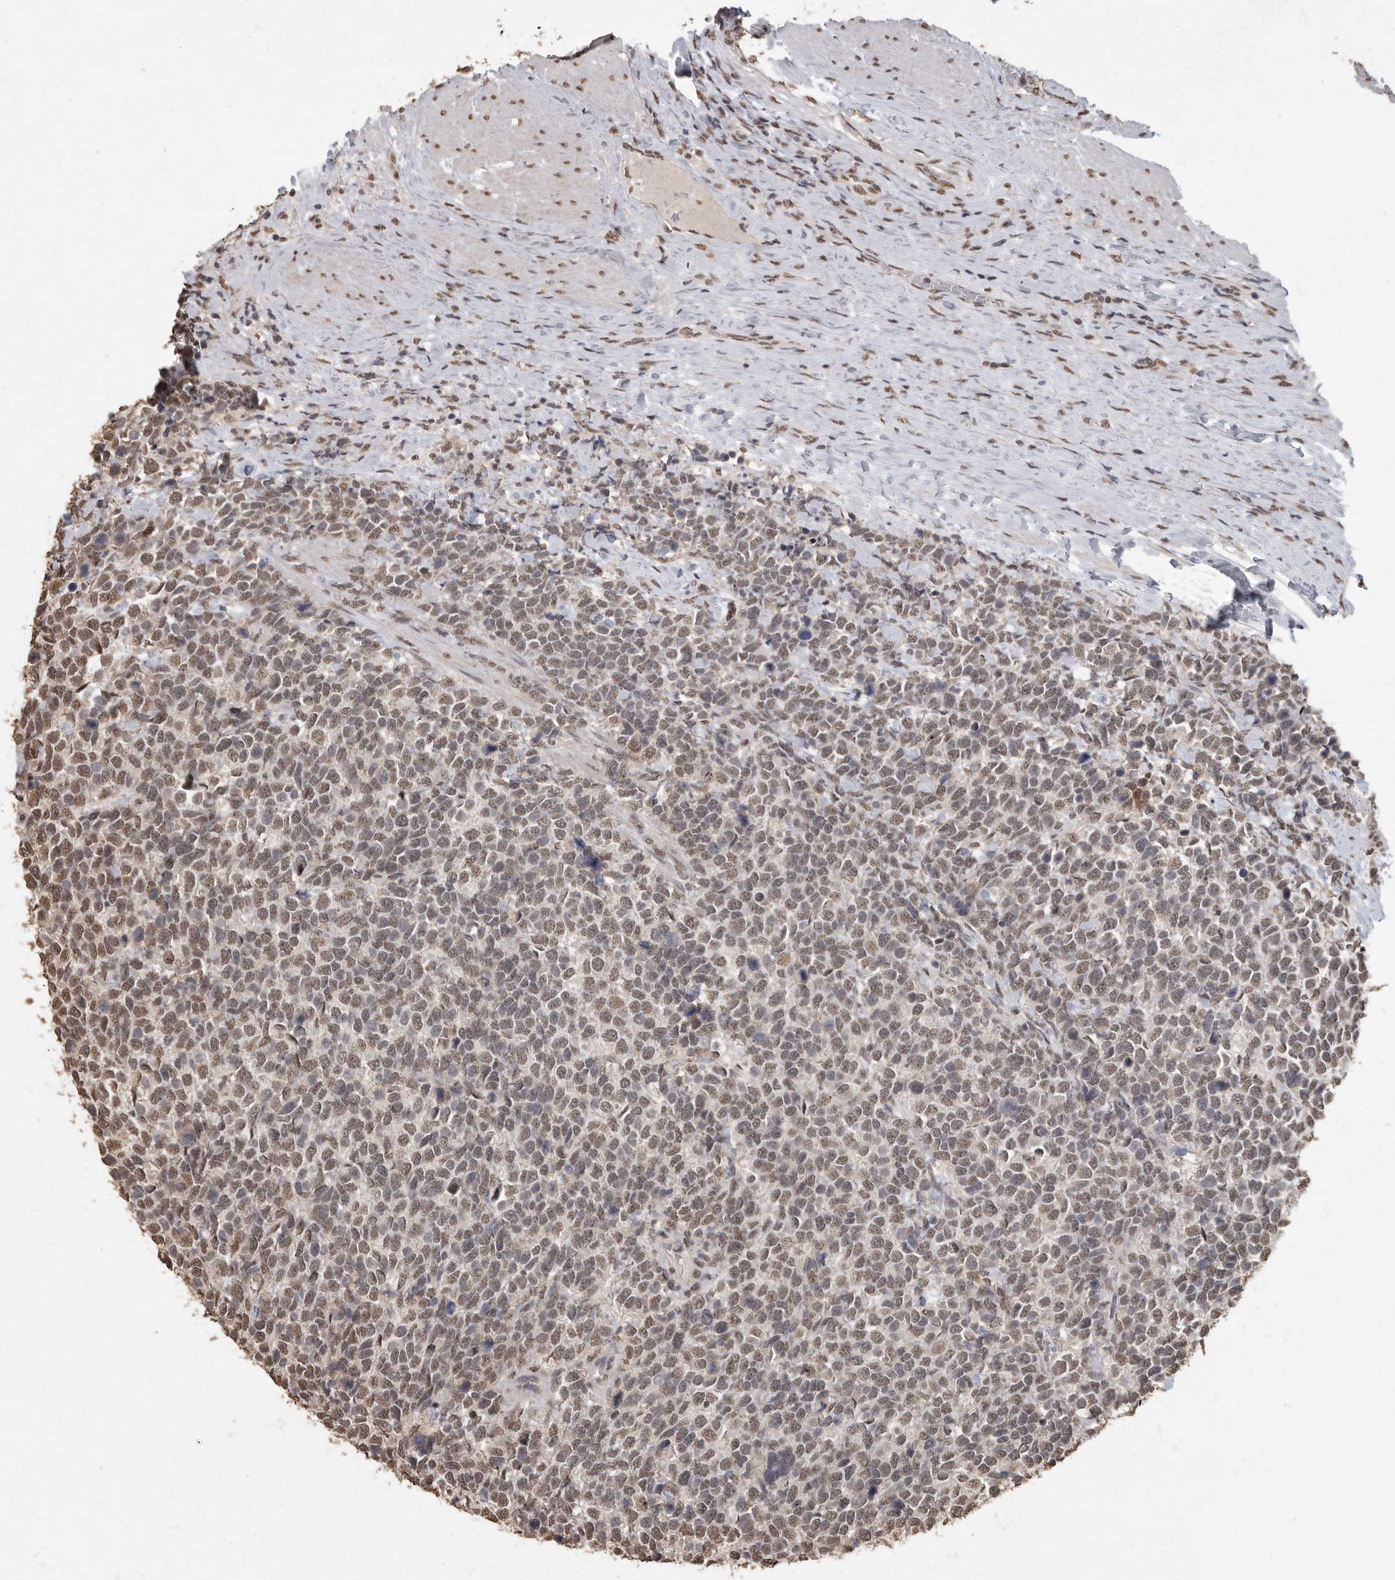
{"staining": {"intensity": "weak", "quantity": ">75%", "location": "nuclear"}, "tissue": "urothelial cancer", "cell_type": "Tumor cells", "image_type": "cancer", "snomed": [{"axis": "morphology", "description": "Urothelial carcinoma, High grade"}, {"axis": "topography", "description": "Urinary bladder"}], "caption": "An immunohistochemistry photomicrograph of tumor tissue is shown. Protein staining in brown labels weak nuclear positivity in urothelial cancer within tumor cells.", "gene": "NBL1", "patient": {"sex": "female", "age": 82}}